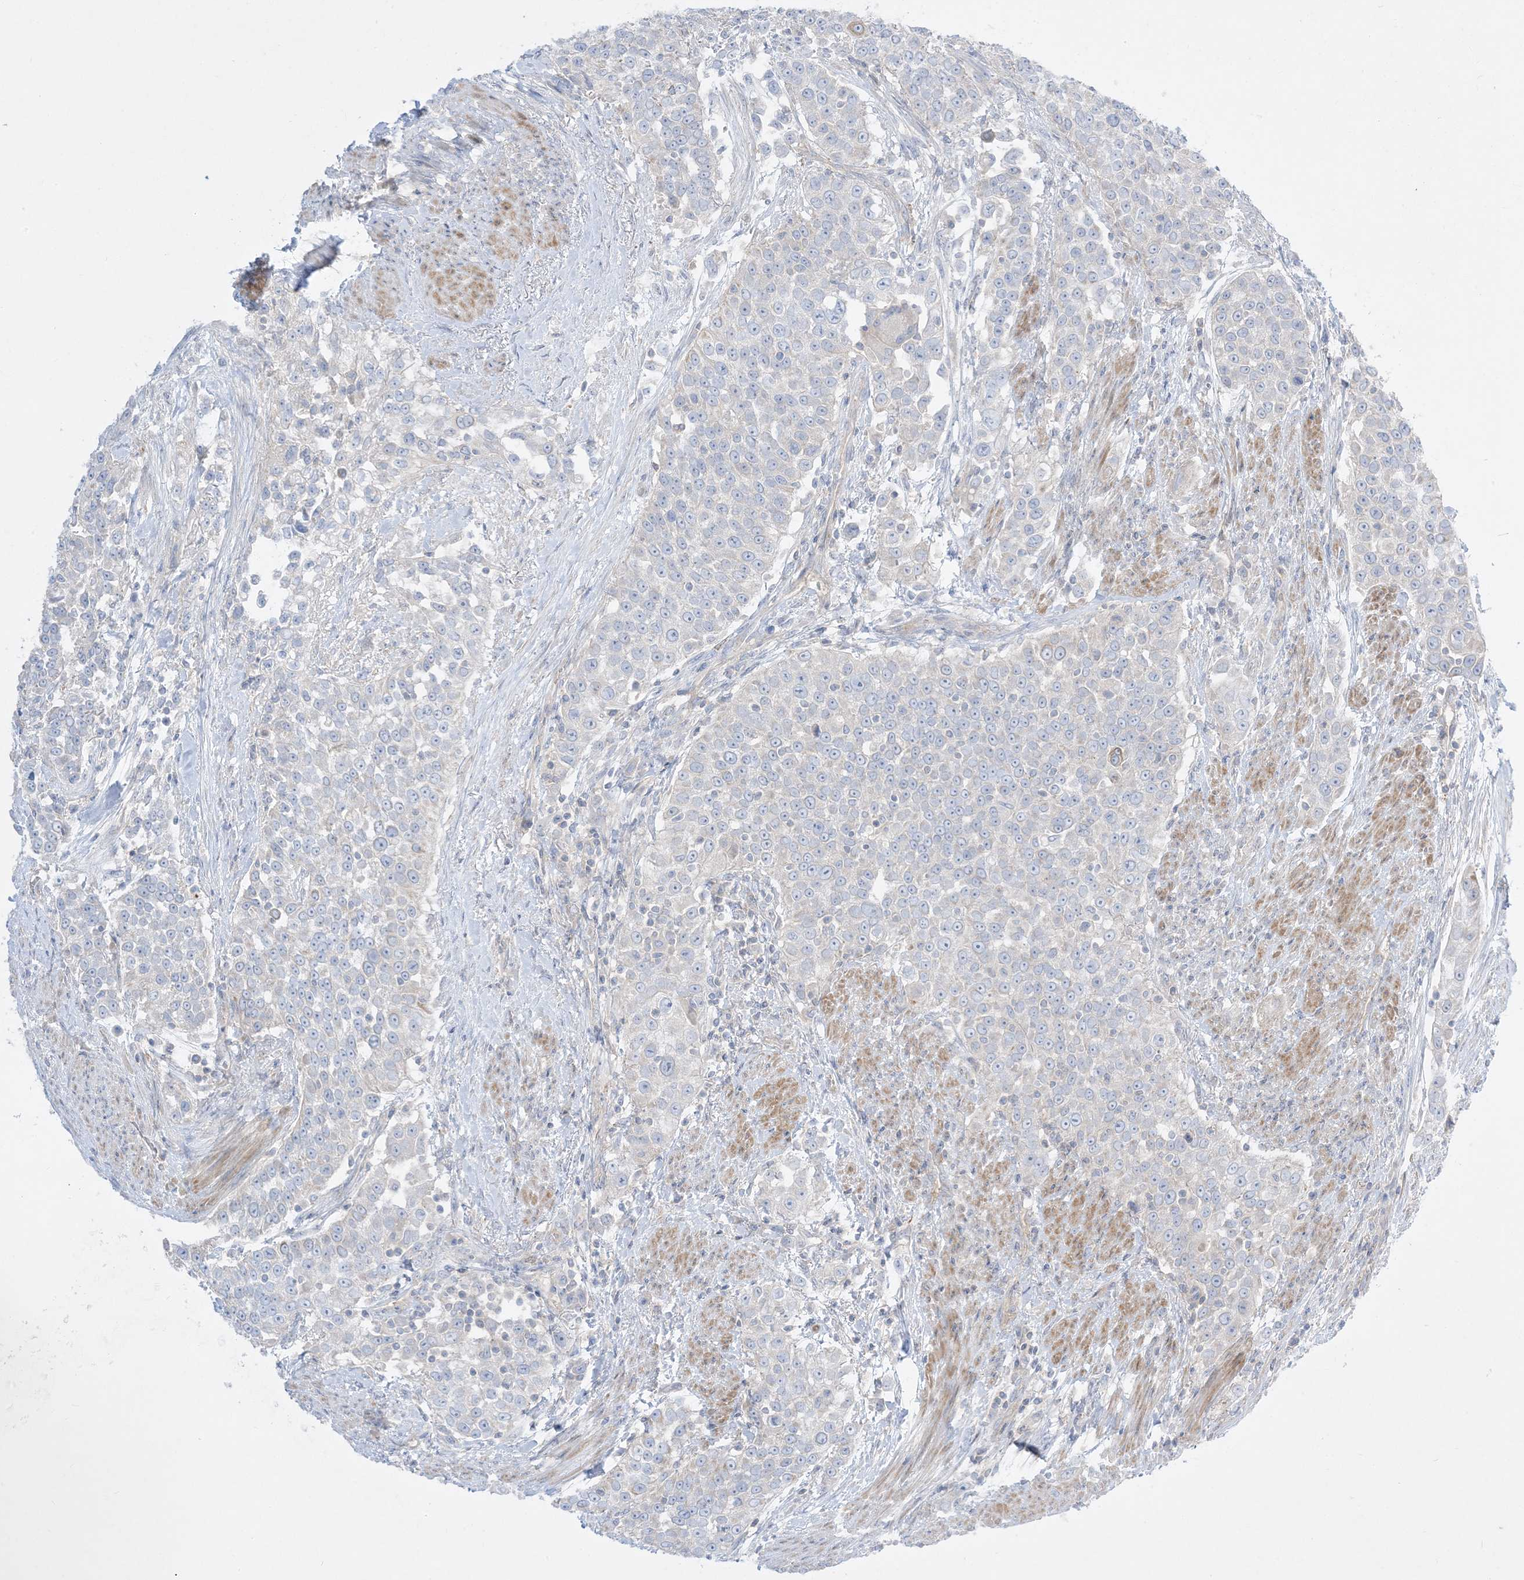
{"staining": {"intensity": "negative", "quantity": "none", "location": "none"}, "tissue": "urothelial cancer", "cell_type": "Tumor cells", "image_type": "cancer", "snomed": [{"axis": "morphology", "description": "Urothelial carcinoma, High grade"}, {"axis": "topography", "description": "Urinary bladder"}], "caption": "Tumor cells are negative for brown protein staining in urothelial carcinoma (high-grade).", "gene": "ARHGEF9", "patient": {"sex": "female", "age": 80}}